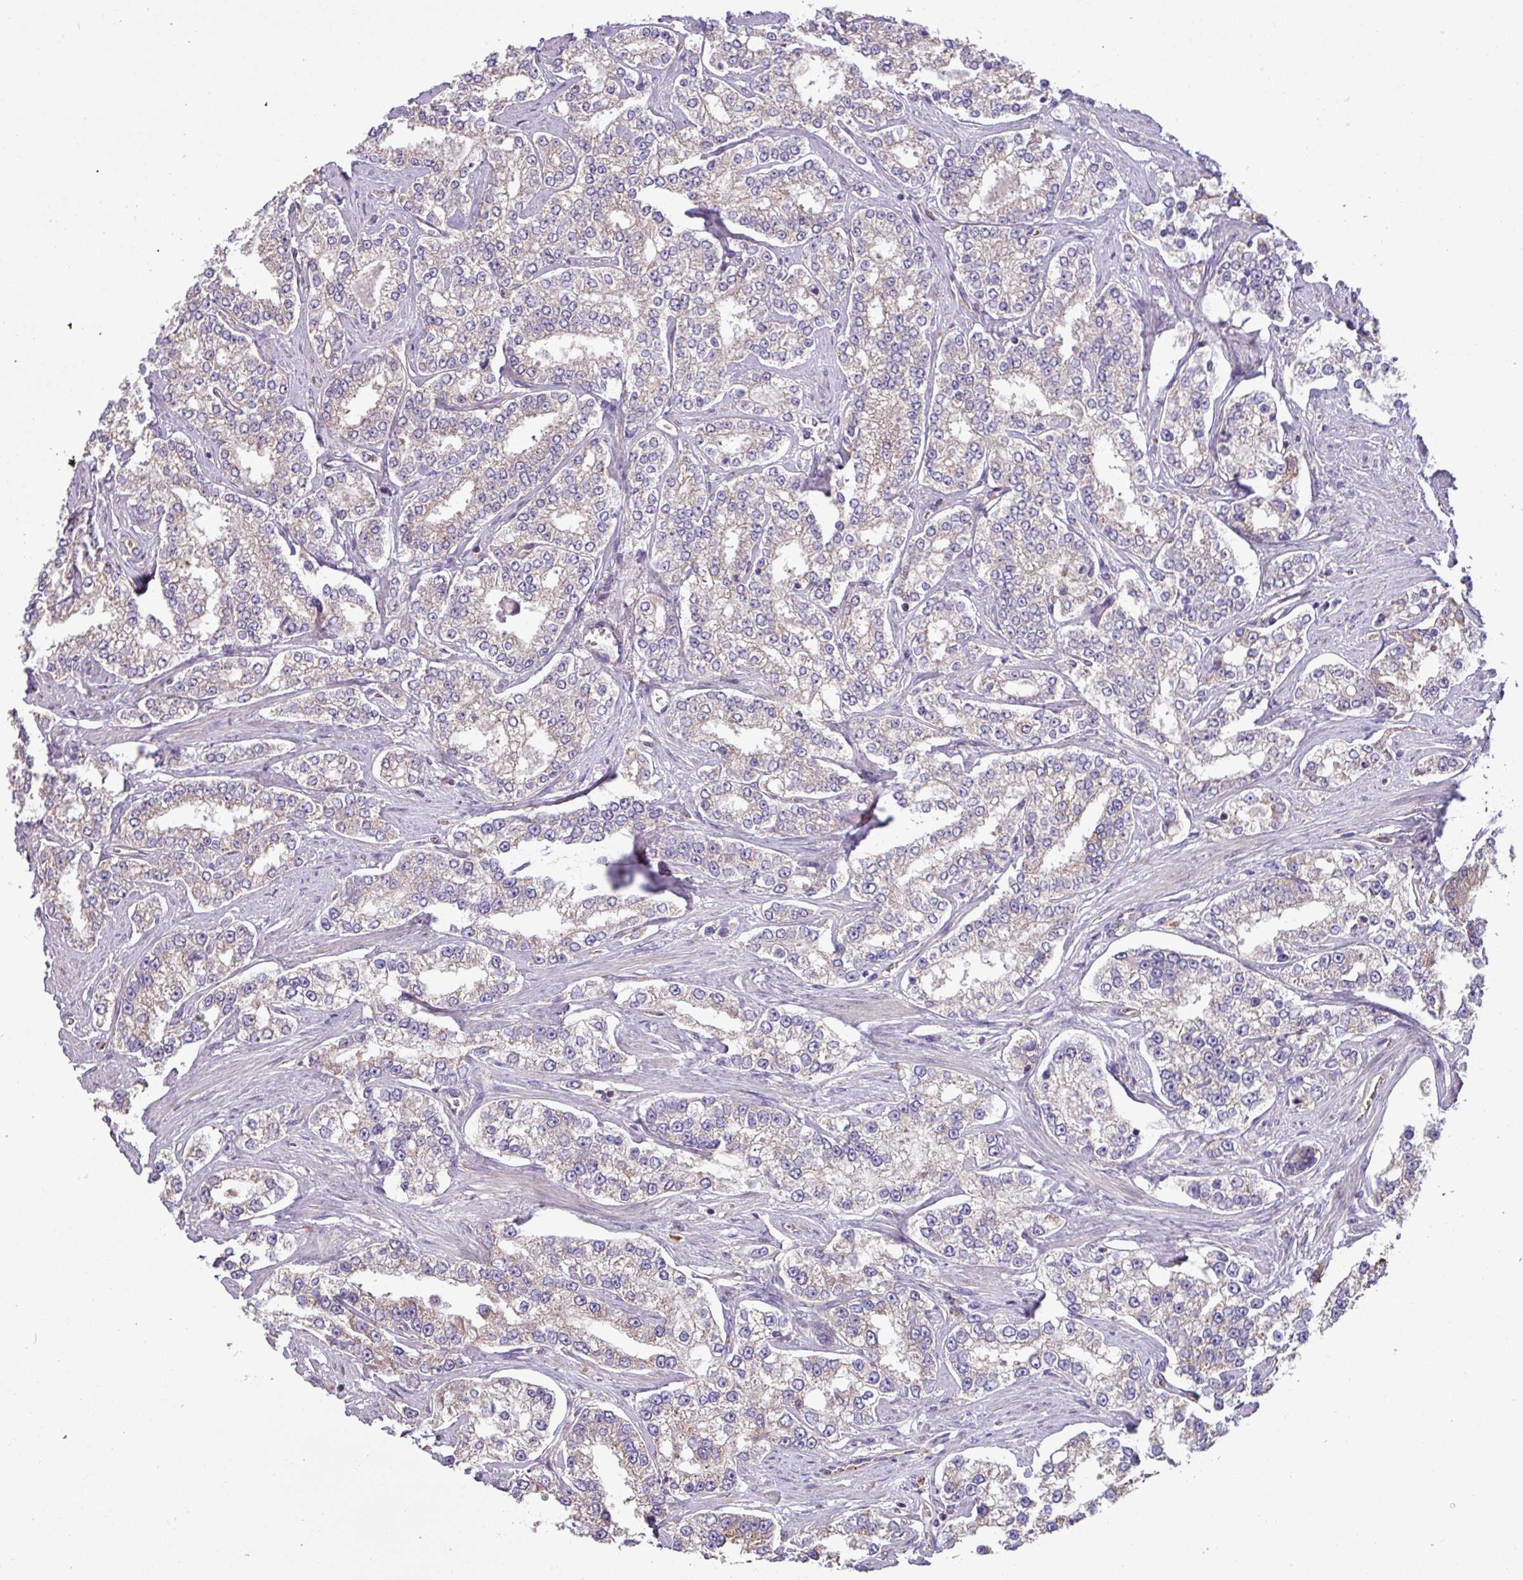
{"staining": {"intensity": "weak", "quantity": "<25%", "location": "cytoplasmic/membranous"}, "tissue": "prostate cancer", "cell_type": "Tumor cells", "image_type": "cancer", "snomed": [{"axis": "morphology", "description": "Normal tissue, NOS"}, {"axis": "morphology", "description": "Adenocarcinoma, High grade"}, {"axis": "topography", "description": "Prostate"}], "caption": "The micrograph shows no staining of tumor cells in prostate cancer (high-grade adenocarcinoma). The staining was performed using DAB to visualize the protein expression in brown, while the nuclei were stained in blue with hematoxylin (Magnification: 20x).", "gene": "PPM1J", "patient": {"sex": "male", "age": 83}}